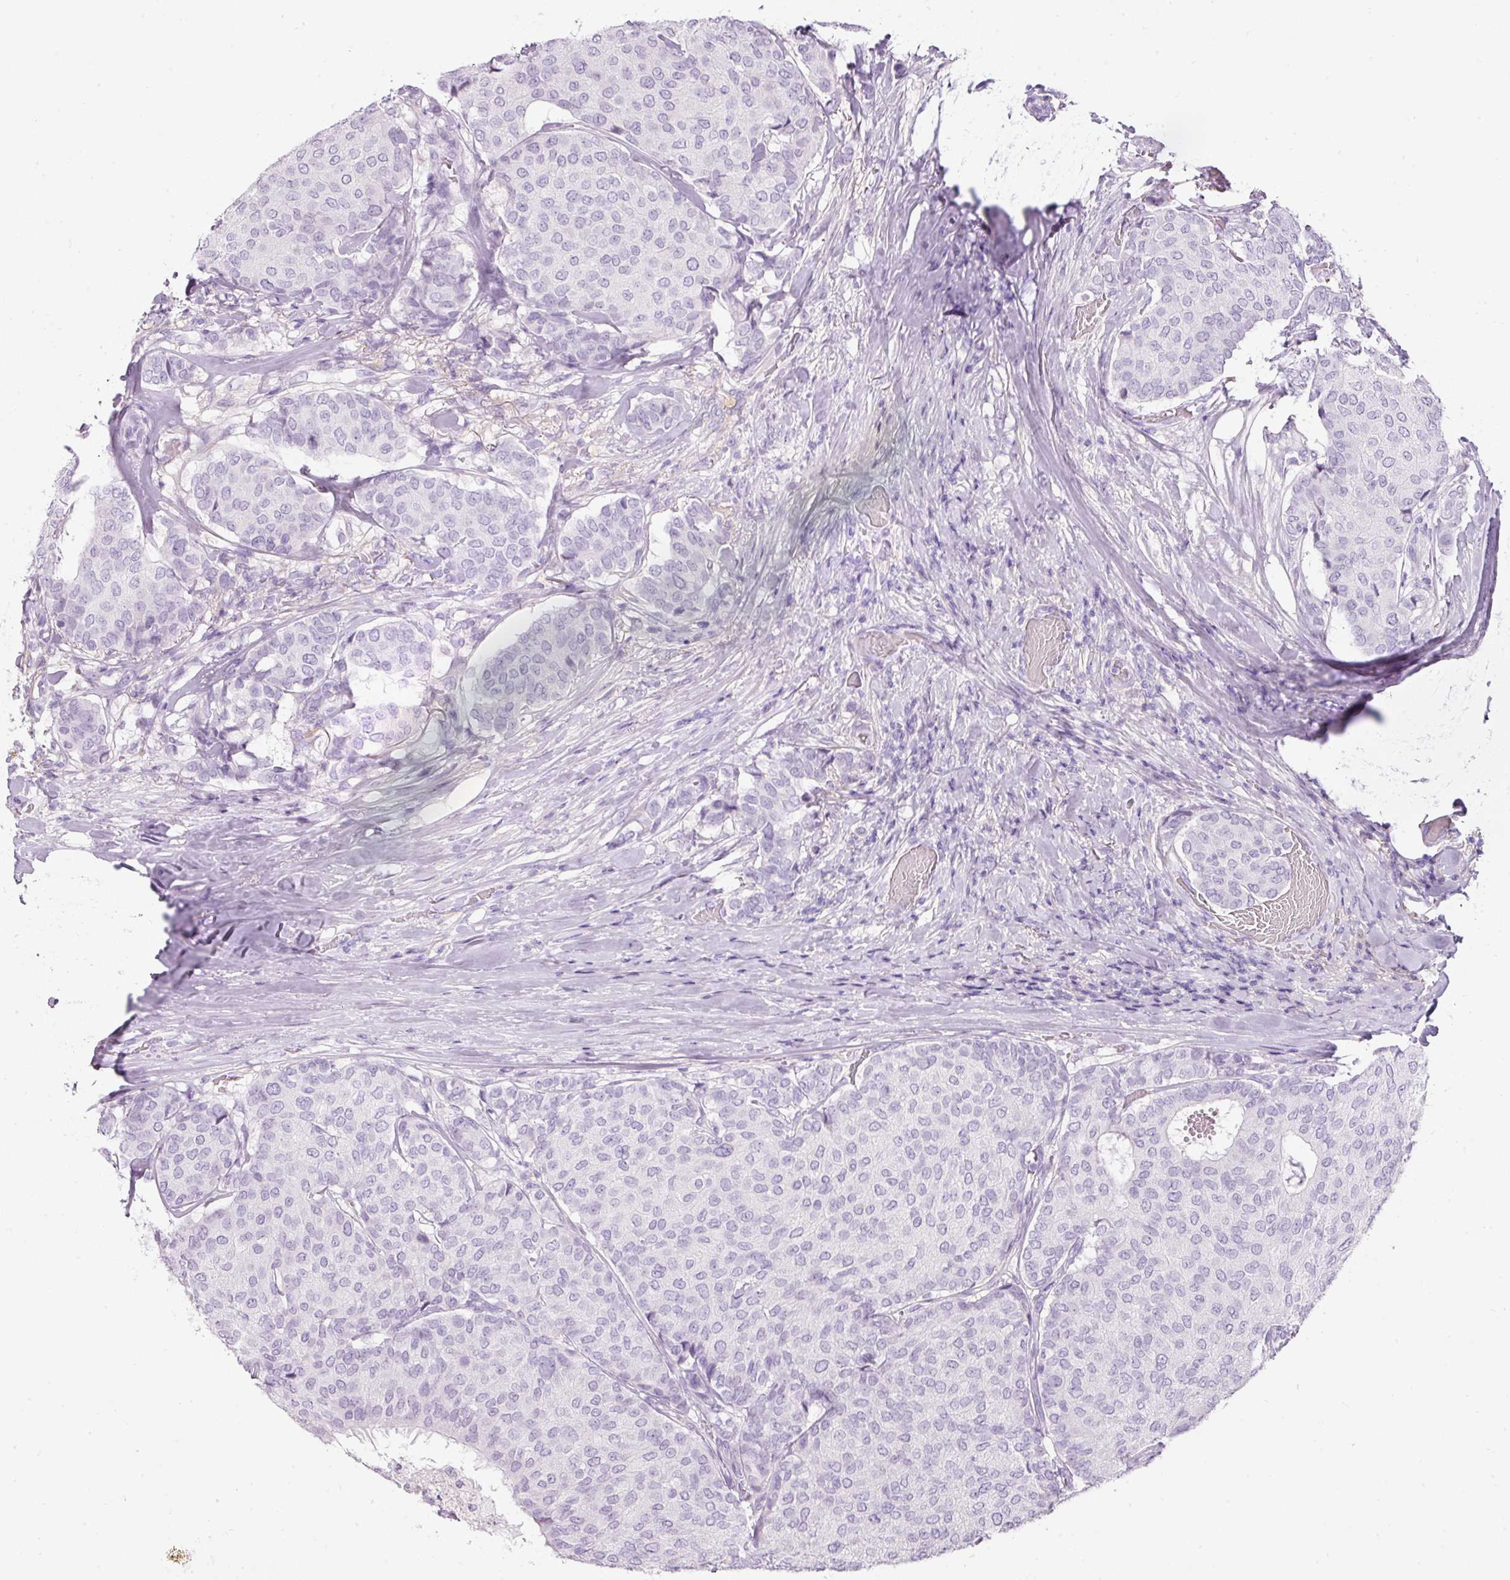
{"staining": {"intensity": "negative", "quantity": "none", "location": "none"}, "tissue": "breast cancer", "cell_type": "Tumor cells", "image_type": "cancer", "snomed": [{"axis": "morphology", "description": "Duct carcinoma"}, {"axis": "topography", "description": "Breast"}], "caption": "Tumor cells are negative for brown protein staining in breast cancer (infiltrating ductal carcinoma). (DAB (3,3'-diaminobenzidine) immunohistochemistry, high magnification).", "gene": "DNM1", "patient": {"sex": "female", "age": 75}}